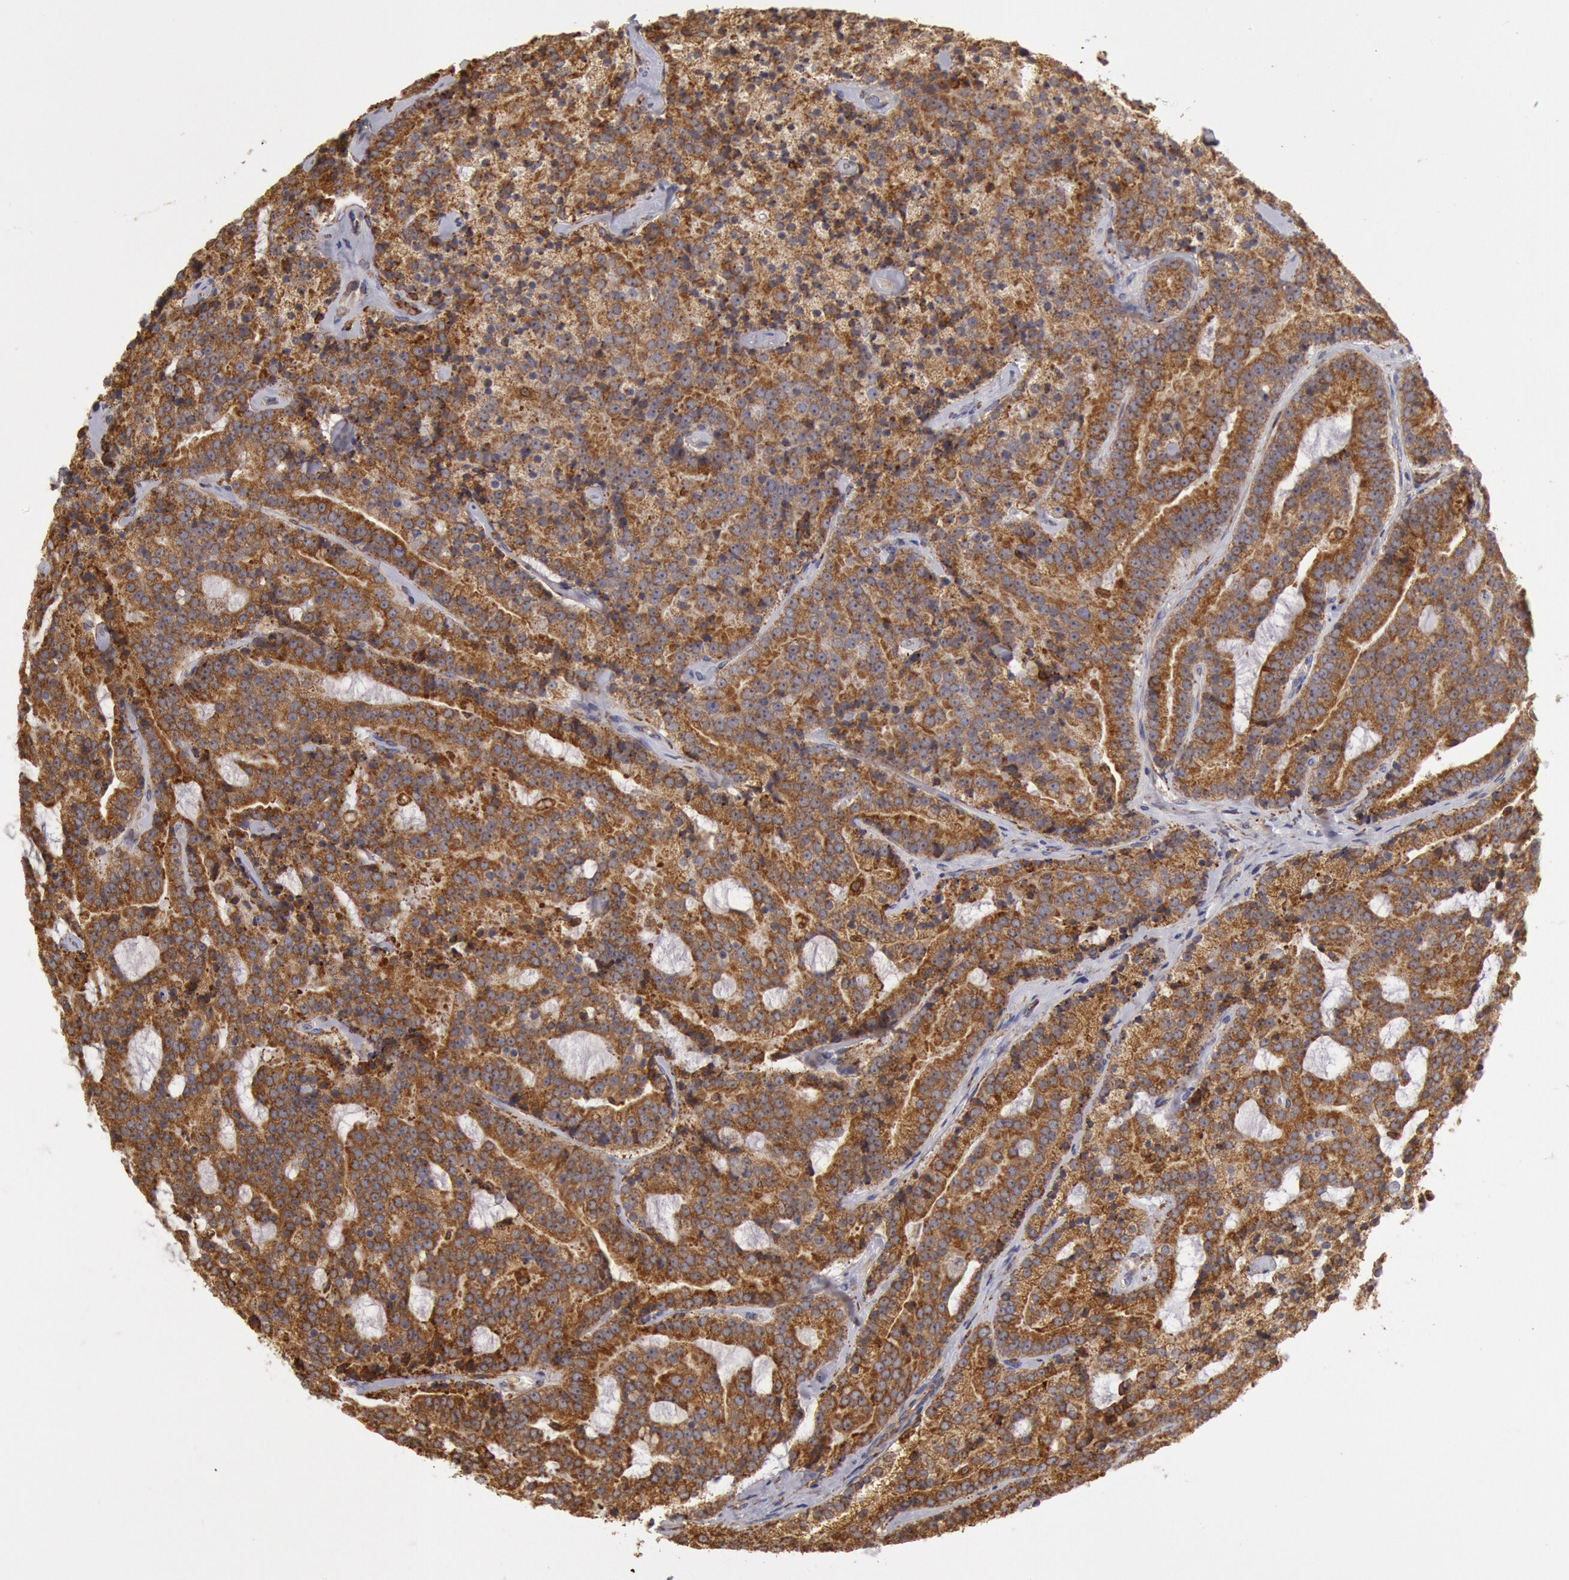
{"staining": {"intensity": "moderate", "quantity": ">75%", "location": "cytoplasmic/membranous"}, "tissue": "prostate cancer", "cell_type": "Tumor cells", "image_type": "cancer", "snomed": [{"axis": "morphology", "description": "Adenocarcinoma, Medium grade"}, {"axis": "topography", "description": "Prostate"}], "caption": "Human adenocarcinoma (medium-grade) (prostate) stained for a protein (brown) demonstrates moderate cytoplasmic/membranous positive expression in approximately >75% of tumor cells.", "gene": "ERP44", "patient": {"sex": "male", "age": 65}}